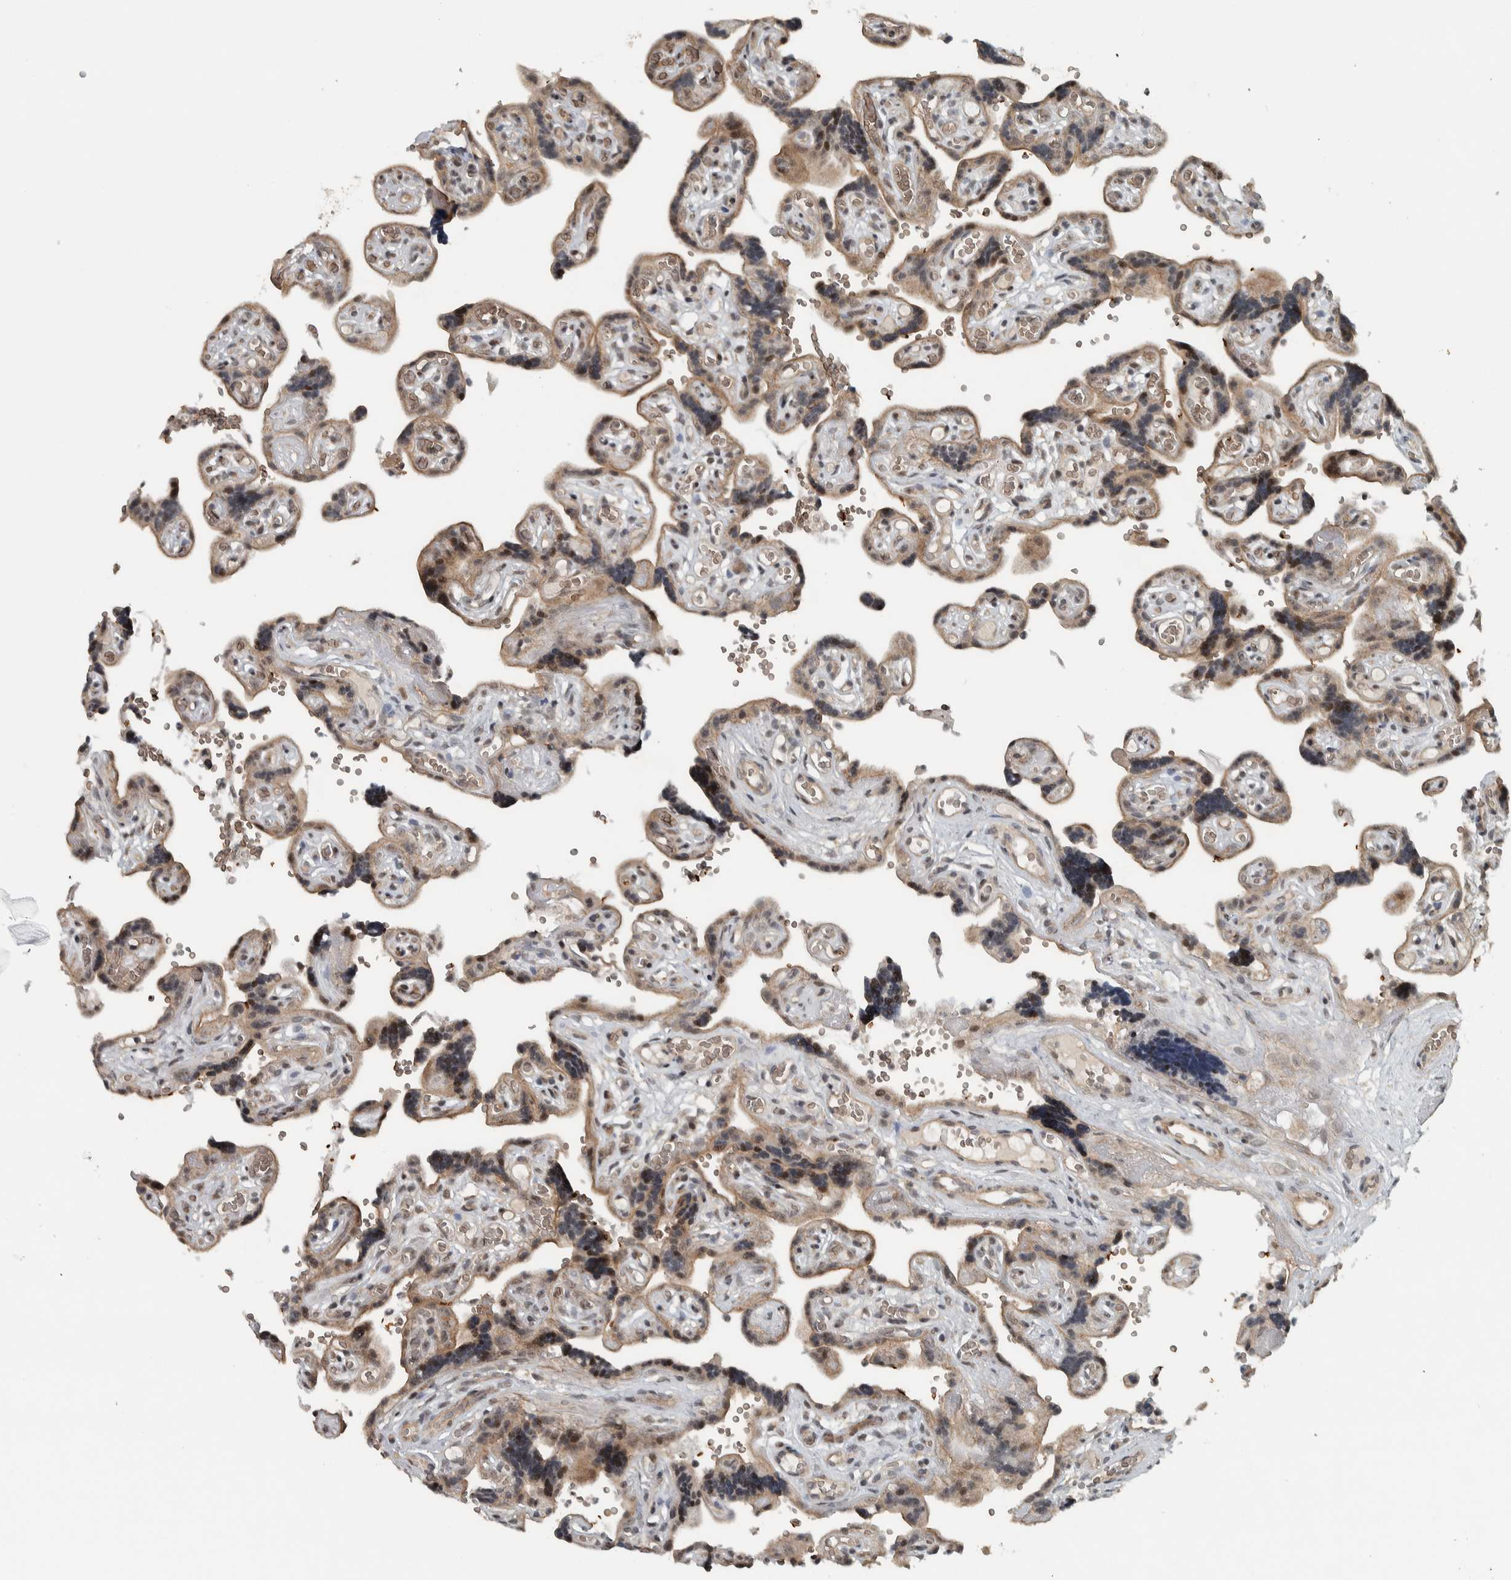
{"staining": {"intensity": "weak", "quantity": ">75%", "location": "cytoplasmic/membranous"}, "tissue": "placenta", "cell_type": "Decidual cells", "image_type": "normal", "snomed": [{"axis": "morphology", "description": "Normal tissue, NOS"}, {"axis": "topography", "description": "Placenta"}], "caption": "Immunohistochemical staining of unremarkable human placenta exhibits weak cytoplasmic/membranous protein staining in about >75% of decidual cells. (DAB = brown stain, brightfield microscopy at high magnification).", "gene": "NAPG", "patient": {"sex": "female", "age": 30}}